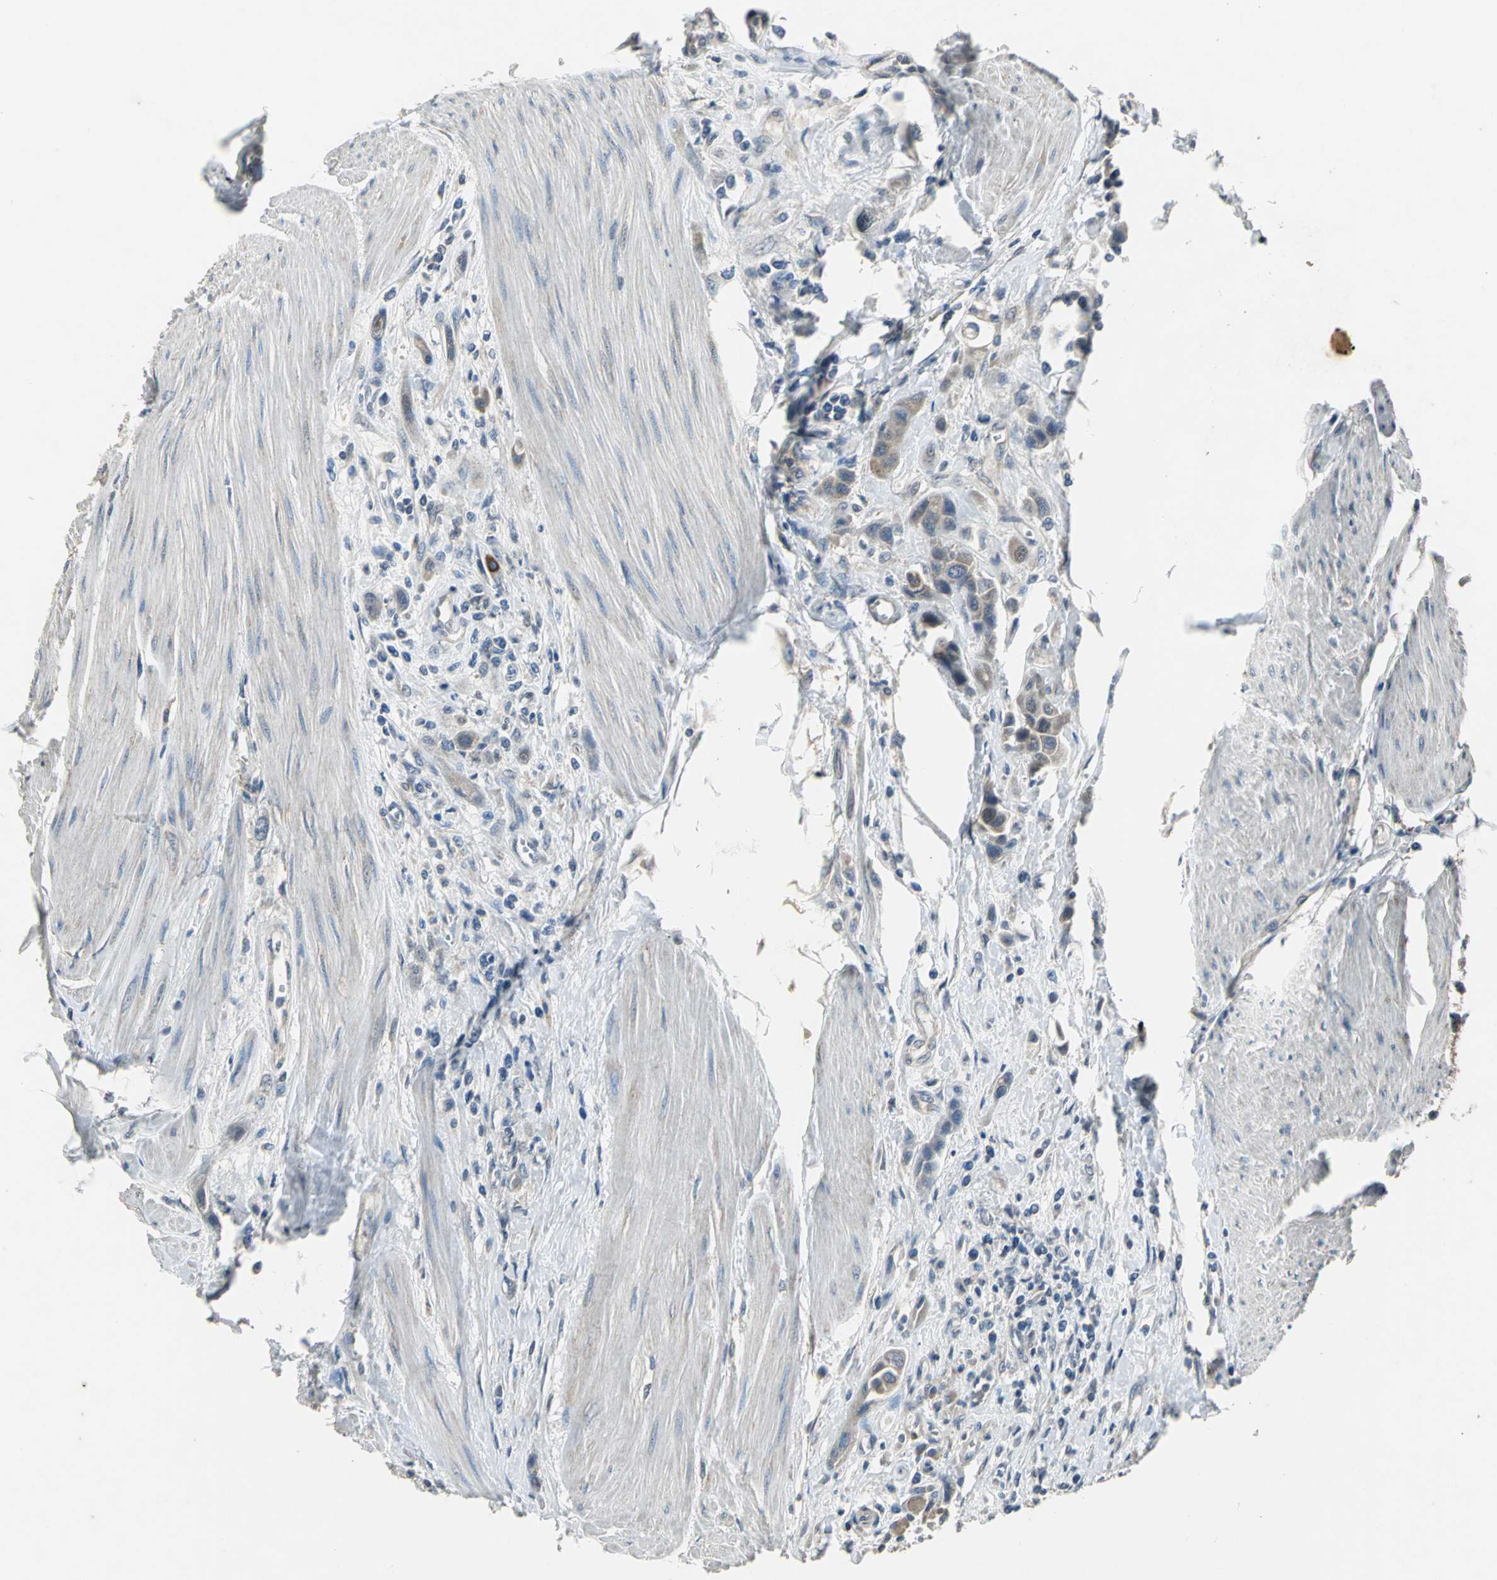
{"staining": {"intensity": "weak", "quantity": "<25%", "location": "cytoplasmic/membranous"}, "tissue": "urothelial cancer", "cell_type": "Tumor cells", "image_type": "cancer", "snomed": [{"axis": "morphology", "description": "Urothelial carcinoma, High grade"}, {"axis": "topography", "description": "Urinary bladder"}], "caption": "This is an immunohistochemistry photomicrograph of human urothelial cancer. There is no staining in tumor cells.", "gene": "JADE3", "patient": {"sex": "male", "age": 50}}